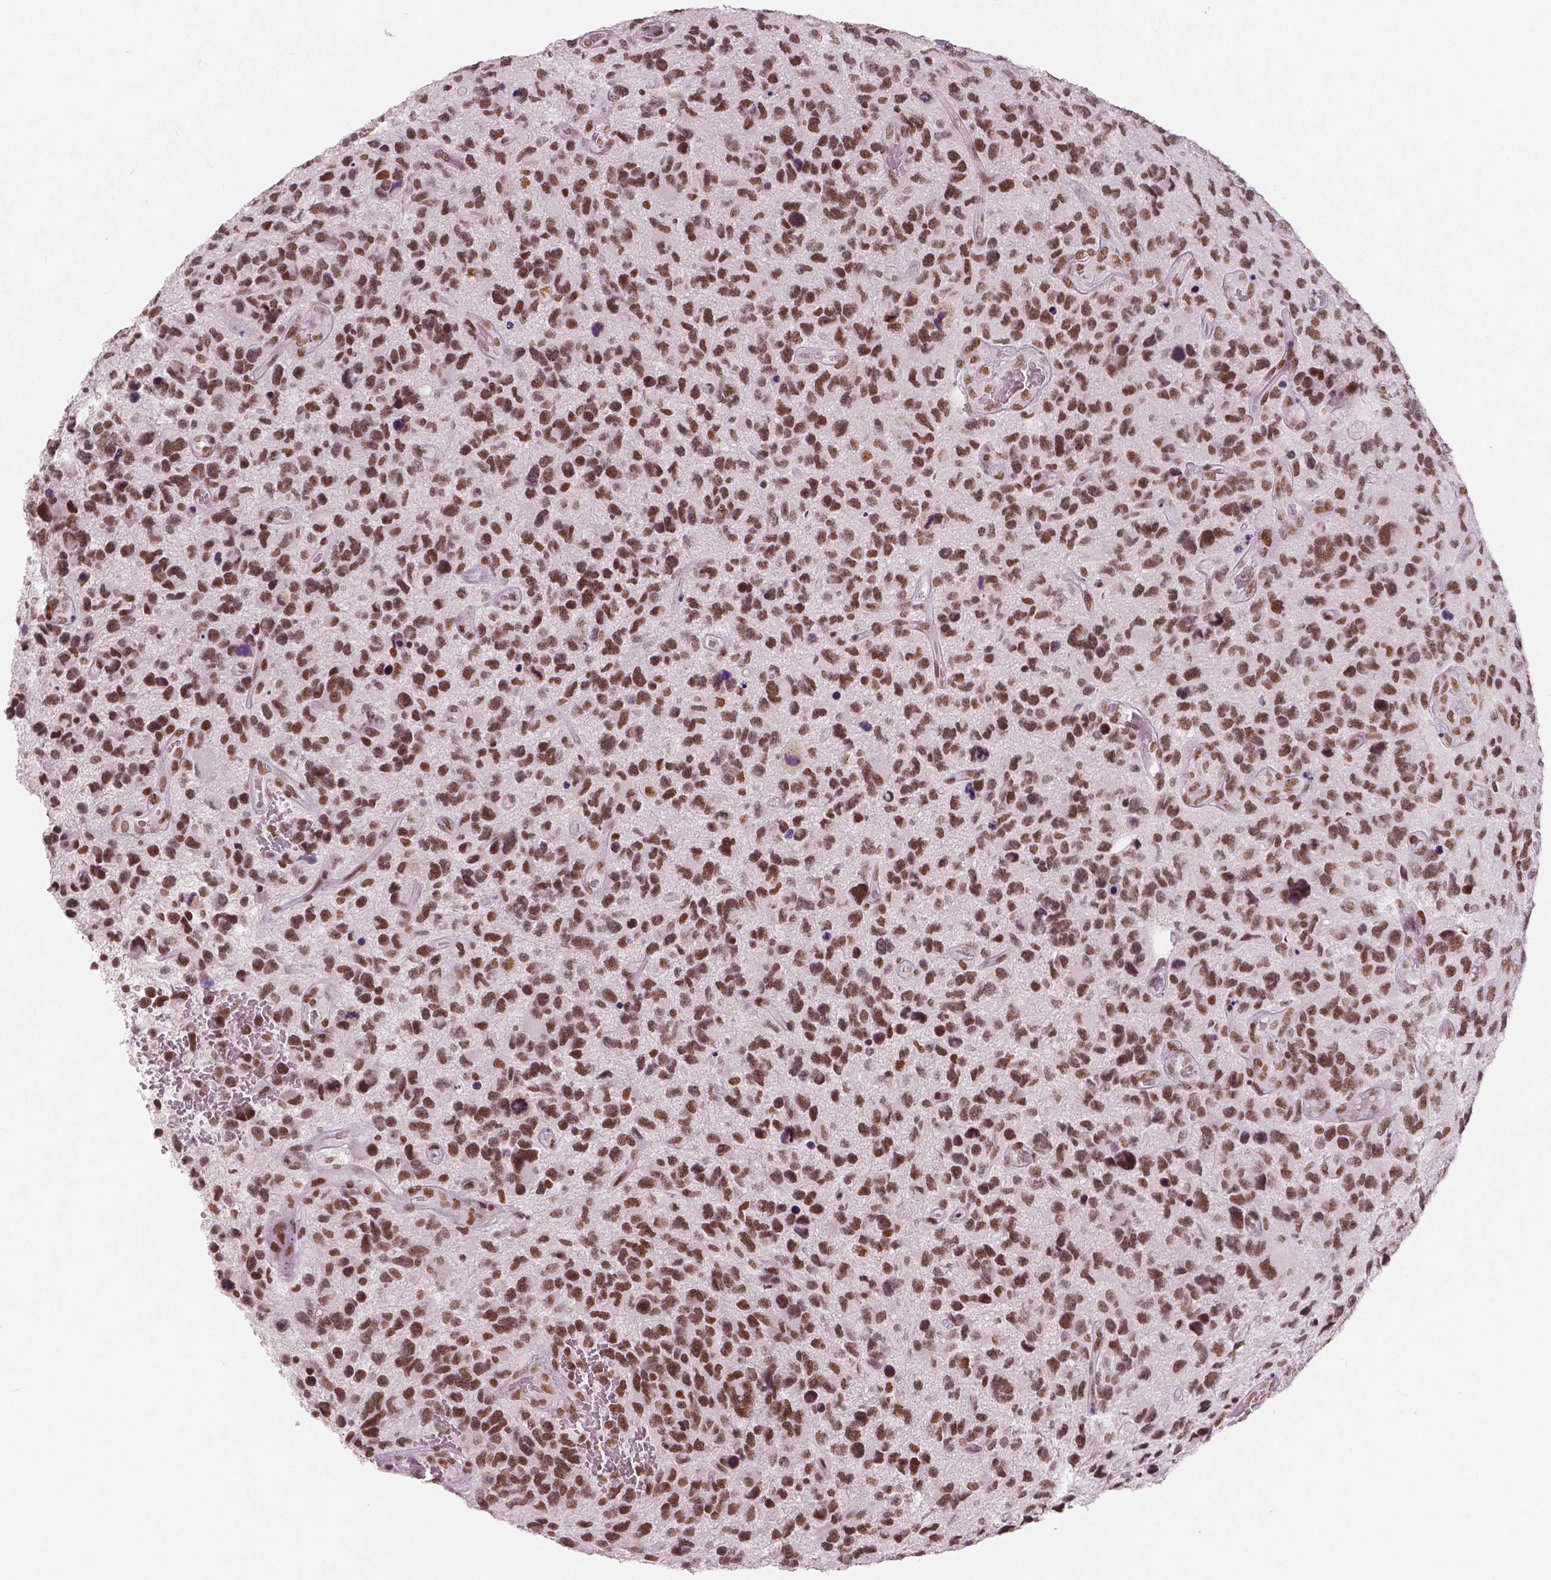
{"staining": {"intensity": "strong", "quantity": ">75%", "location": "nuclear"}, "tissue": "glioma", "cell_type": "Tumor cells", "image_type": "cancer", "snomed": [{"axis": "morphology", "description": "Glioma, malignant, NOS"}, {"axis": "morphology", "description": "Glioma, malignant, High grade"}, {"axis": "topography", "description": "Brain"}], "caption": "This micrograph displays malignant high-grade glioma stained with IHC to label a protein in brown. The nuclear of tumor cells show strong positivity for the protein. Nuclei are counter-stained blue.", "gene": "BRD4", "patient": {"sex": "female", "age": 71}}